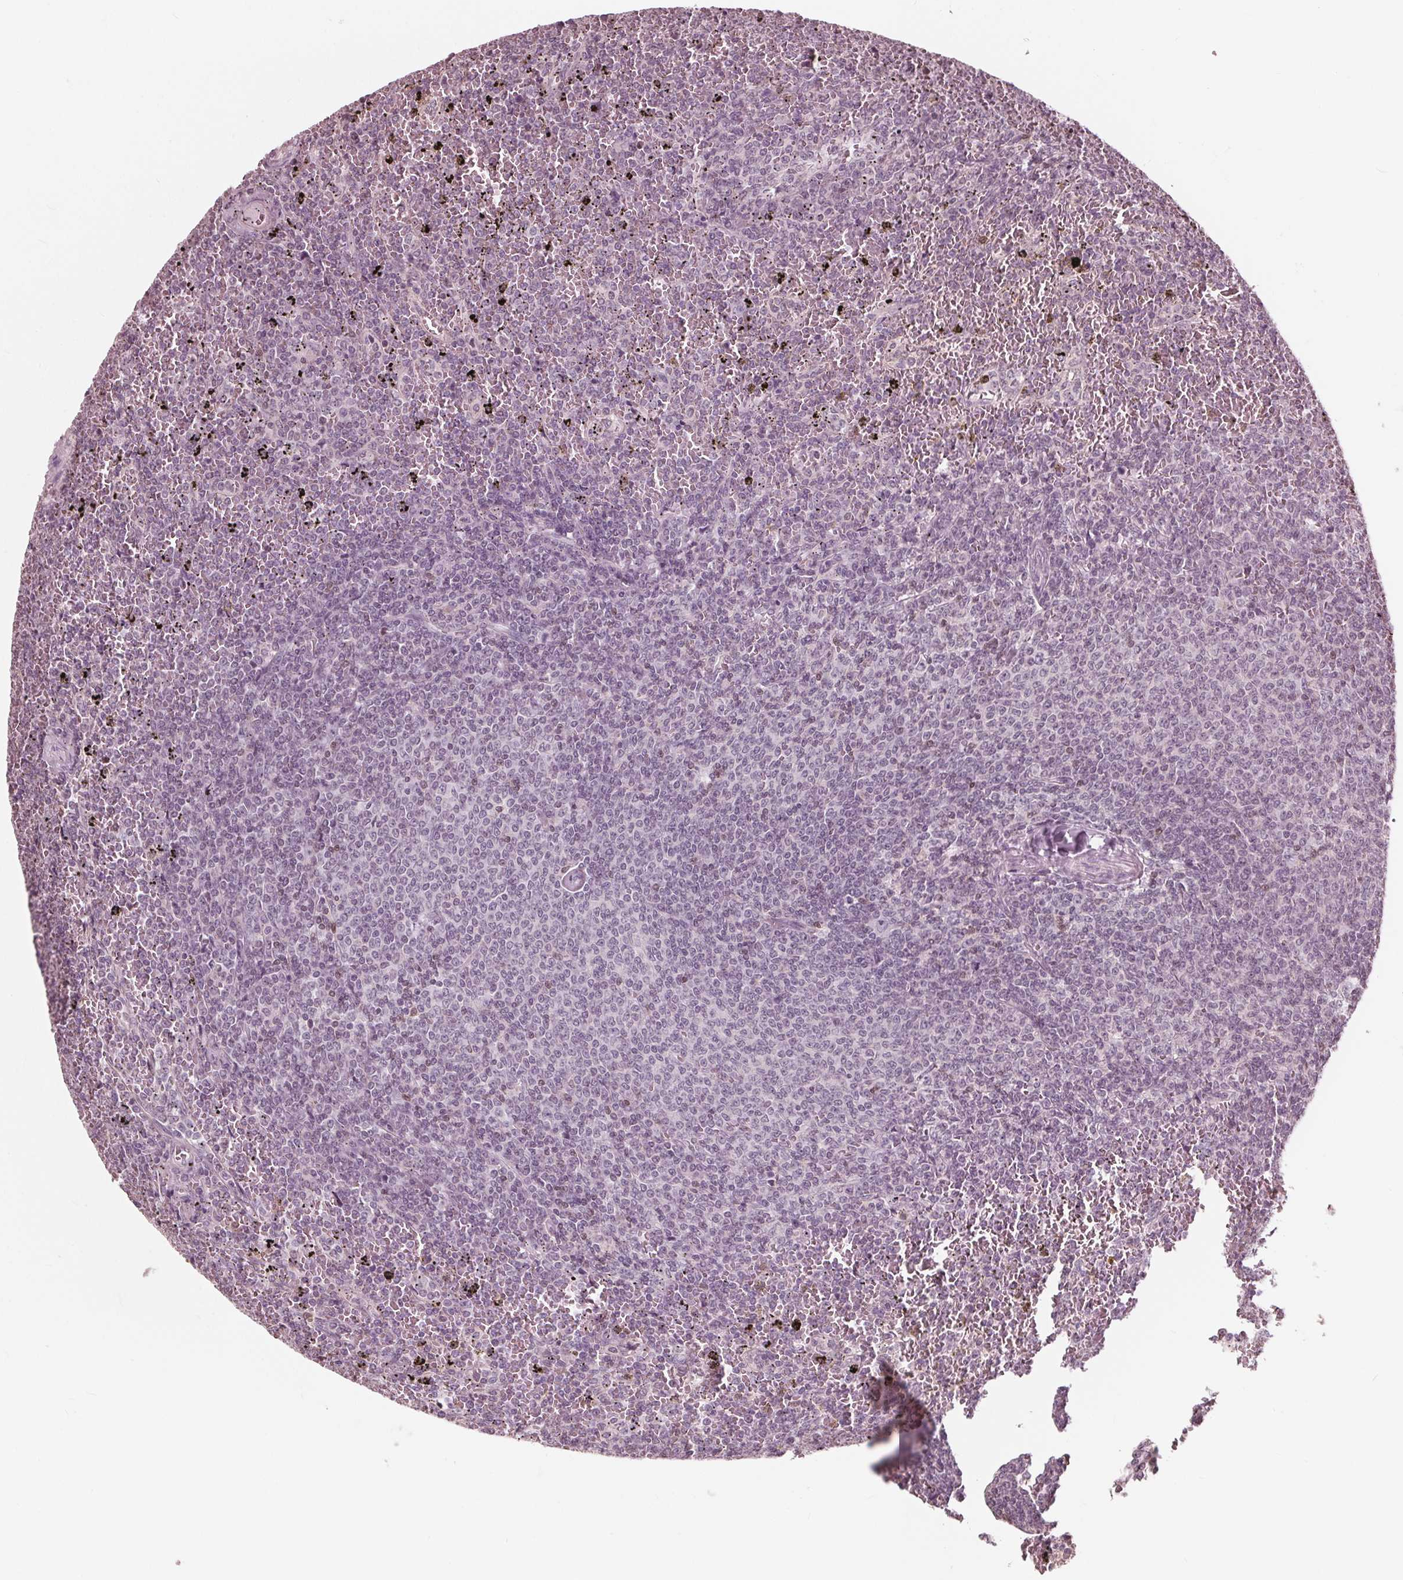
{"staining": {"intensity": "negative", "quantity": "none", "location": "none"}, "tissue": "lymphoma", "cell_type": "Tumor cells", "image_type": "cancer", "snomed": [{"axis": "morphology", "description": "Malignant lymphoma, non-Hodgkin's type, Low grade"}, {"axis": "topography", "description": "Spleen"}], "caption": "This is an immunohistochemistry image of human lymphoma. There is no expression in tumor cells.", "gene": "ING3", "patient": {"sex": "female", "age": 77}}